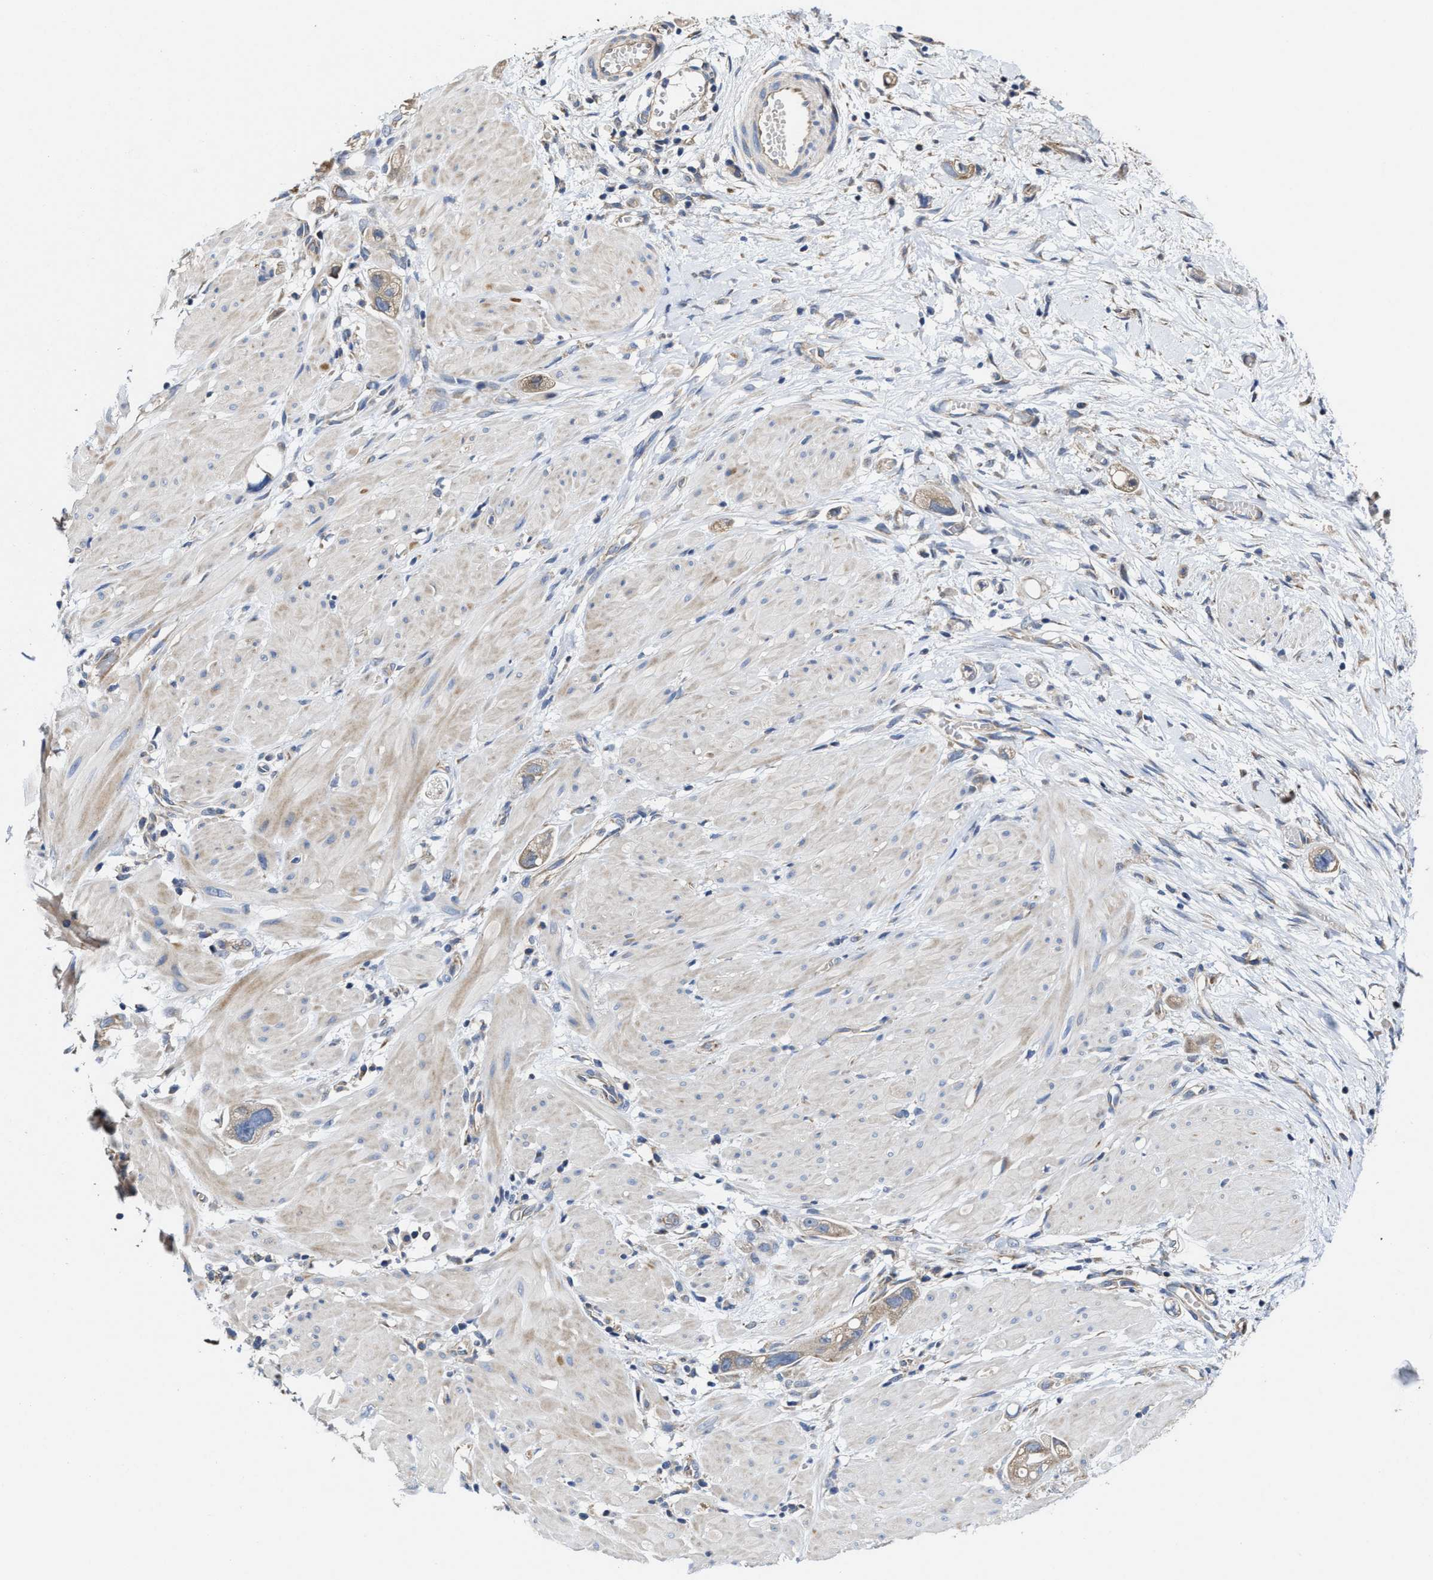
{"staining": {"intensity": "weak", "quantity": ">75%", "location": "cytoplasmic/membranous"}, "tissue": "stomach cancer", "cell_type": "Tumor cells", "image_type": "cancer", "snomed": [{"axis": "morphology", "description": "Adenocarcinoma, NOS"}, {"axis": "topography", "description": "Stomach"}, {"axis": "topography", "description": "Stomach, lower"}], "caption": "Immunohistochemical staining of adenocarcinoma (stomach) reveals weak cytoplasmic/membranous protein expression in approximately >75% of tumor cells.", "gene": "TRAF6", "patient": {"sex": "female", "age": 48}}